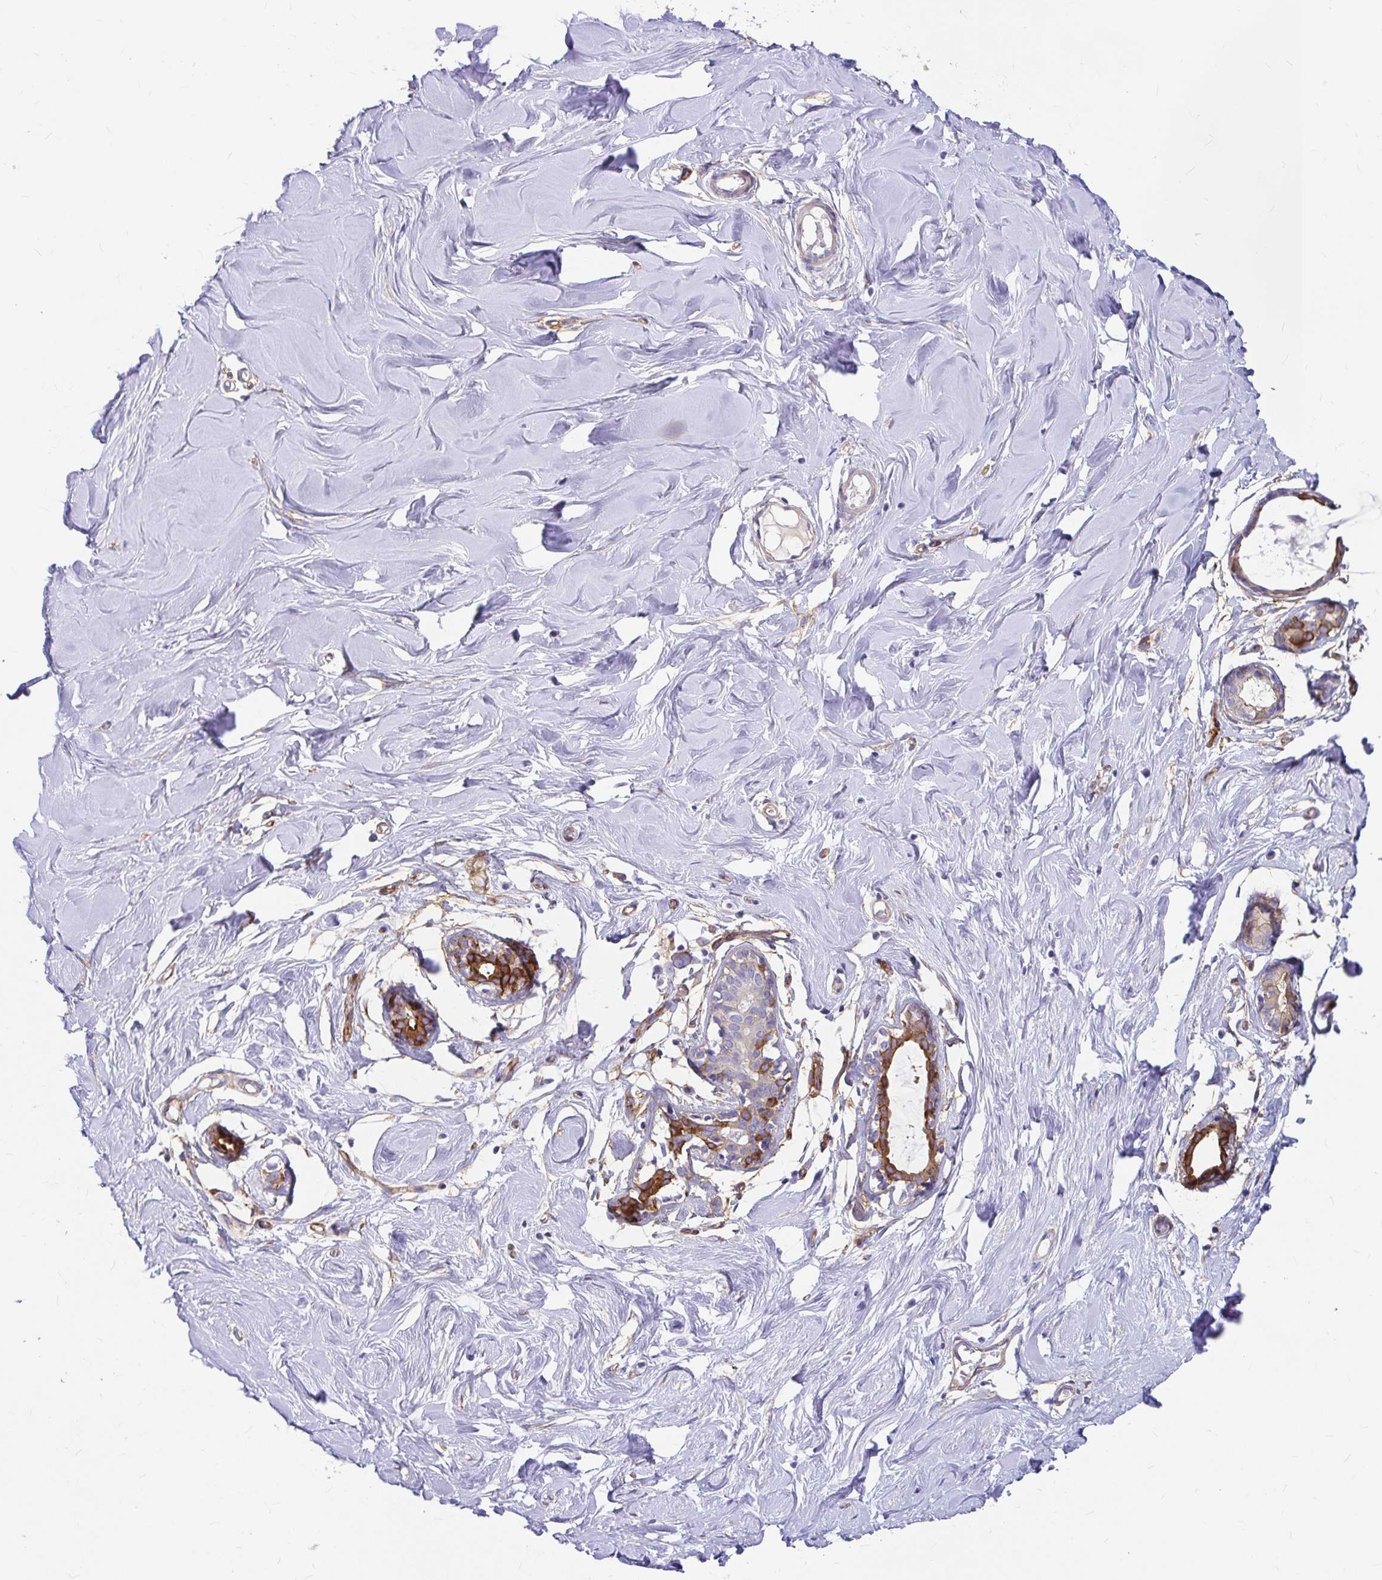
{"staining": {"intensity": "negative", "quantity": "none", "location": "none"}, "tissue": "breast", "cell_type": "Adipocytes", "image_type": "normal", "snomed": [{"axis": "morphology", "description": "Normal tissue, NOS"}, {"axis": "topography", "description": "Breast"}], "caption": "High magnification brightfield microscopy of benign breast stained with DAB (brown) and counterstained with hematoxylin (blue): adipocytes show no significant positivity. (DAB (3,3'-diaminobenzidine) IHC with hematoxylin counter stain).", "gene": "MYO1B", "patient": {"sex": "female", "age": 27}}